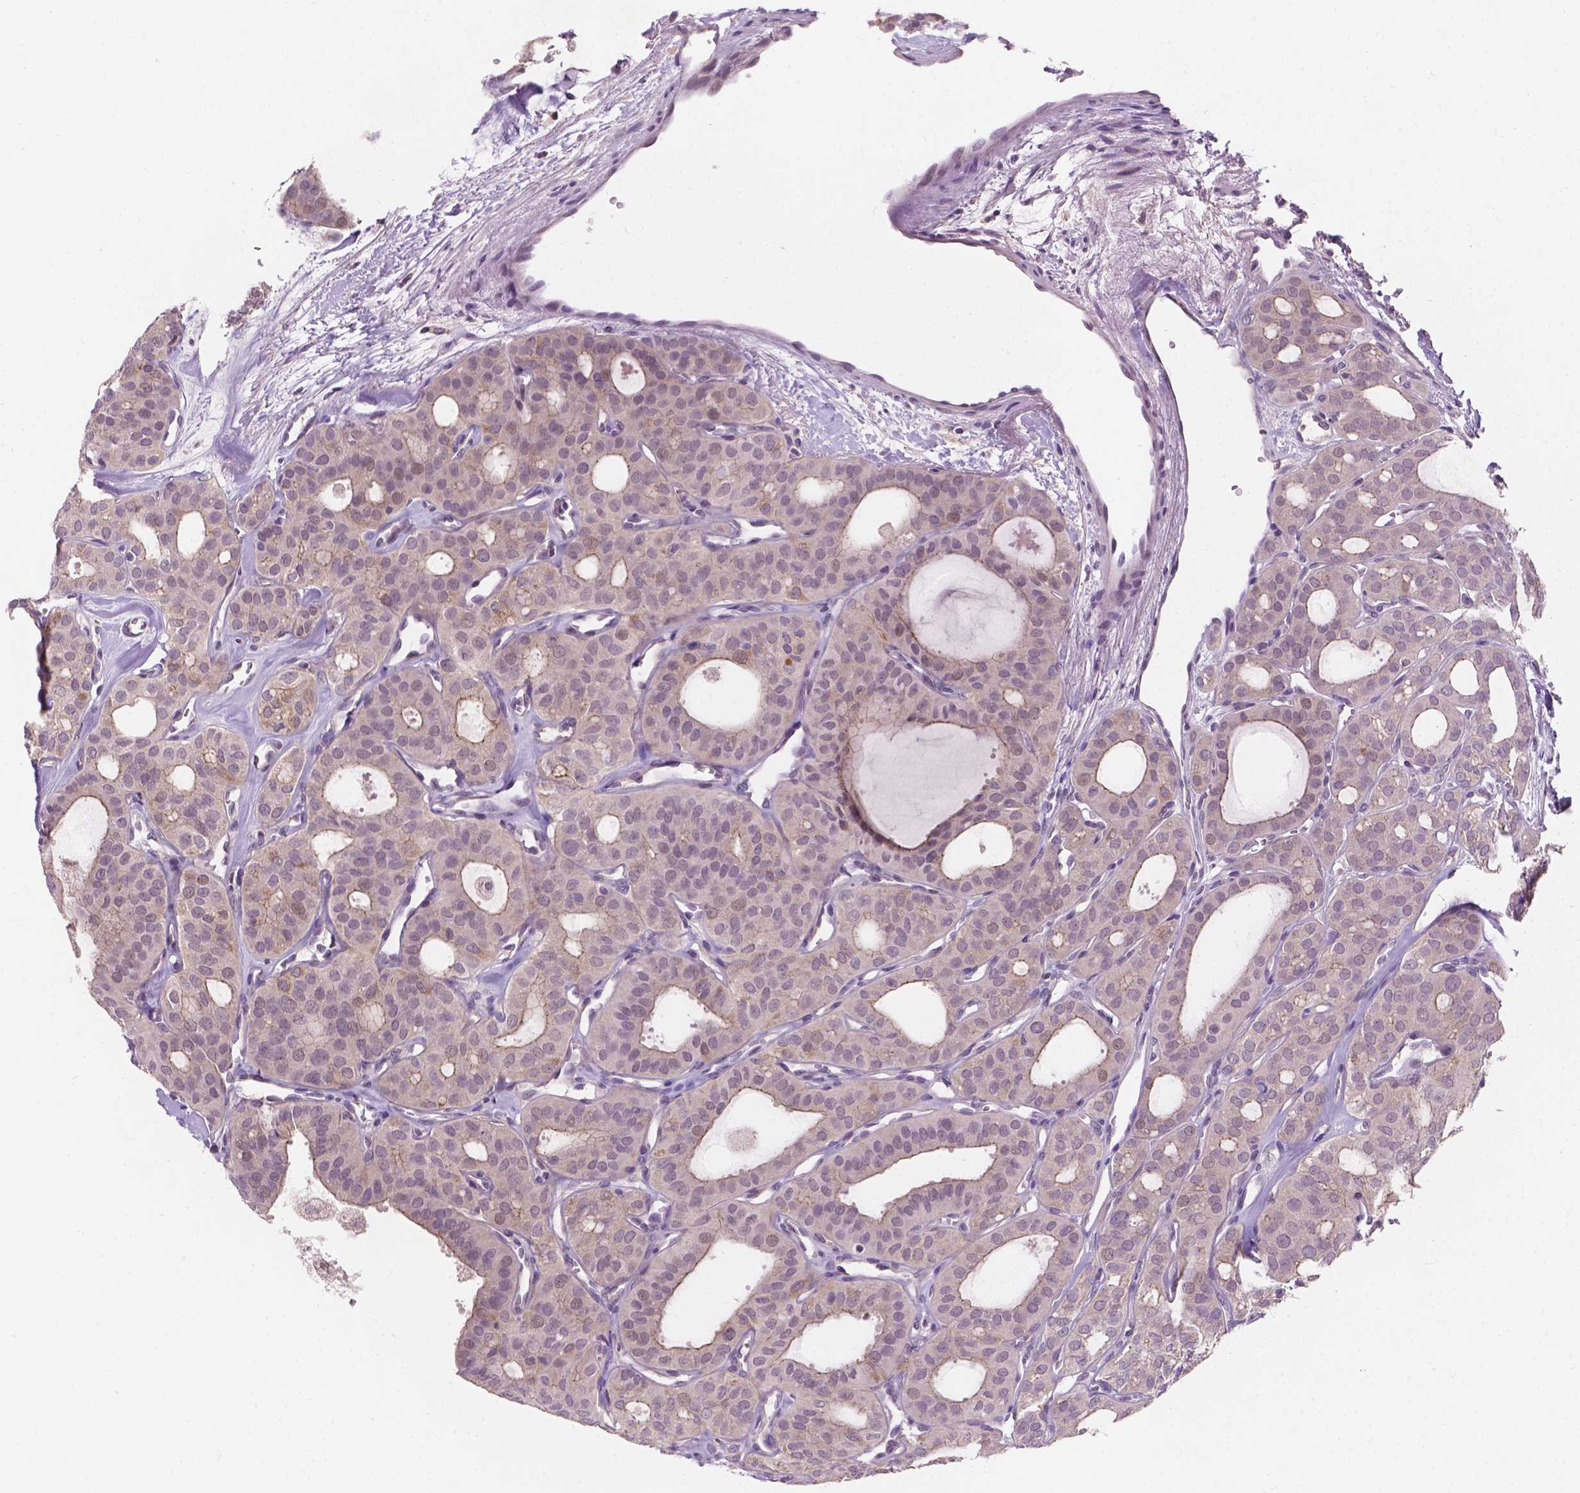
{"staining": {"intensity": "weak", "quantity": "<25%", "location": "cytoplasmic/membranous"}, "tissue": "thyroid cancer", "cell_type": "Tumor cells", "image_type": "cancer", "snomed": [{"axis": "morphology", "description": "Follicular adenoma carcinoma, NOS"}, {"axis": "topography", "description": "Thyroid gland"}], "caption": "Human thyroid cancer stained for a protein using immunohistochemistry (IHC) displays no staining in tumor cells.", "gene": "GXYLT2", "patient": {"sex": "male", "age": 75}}